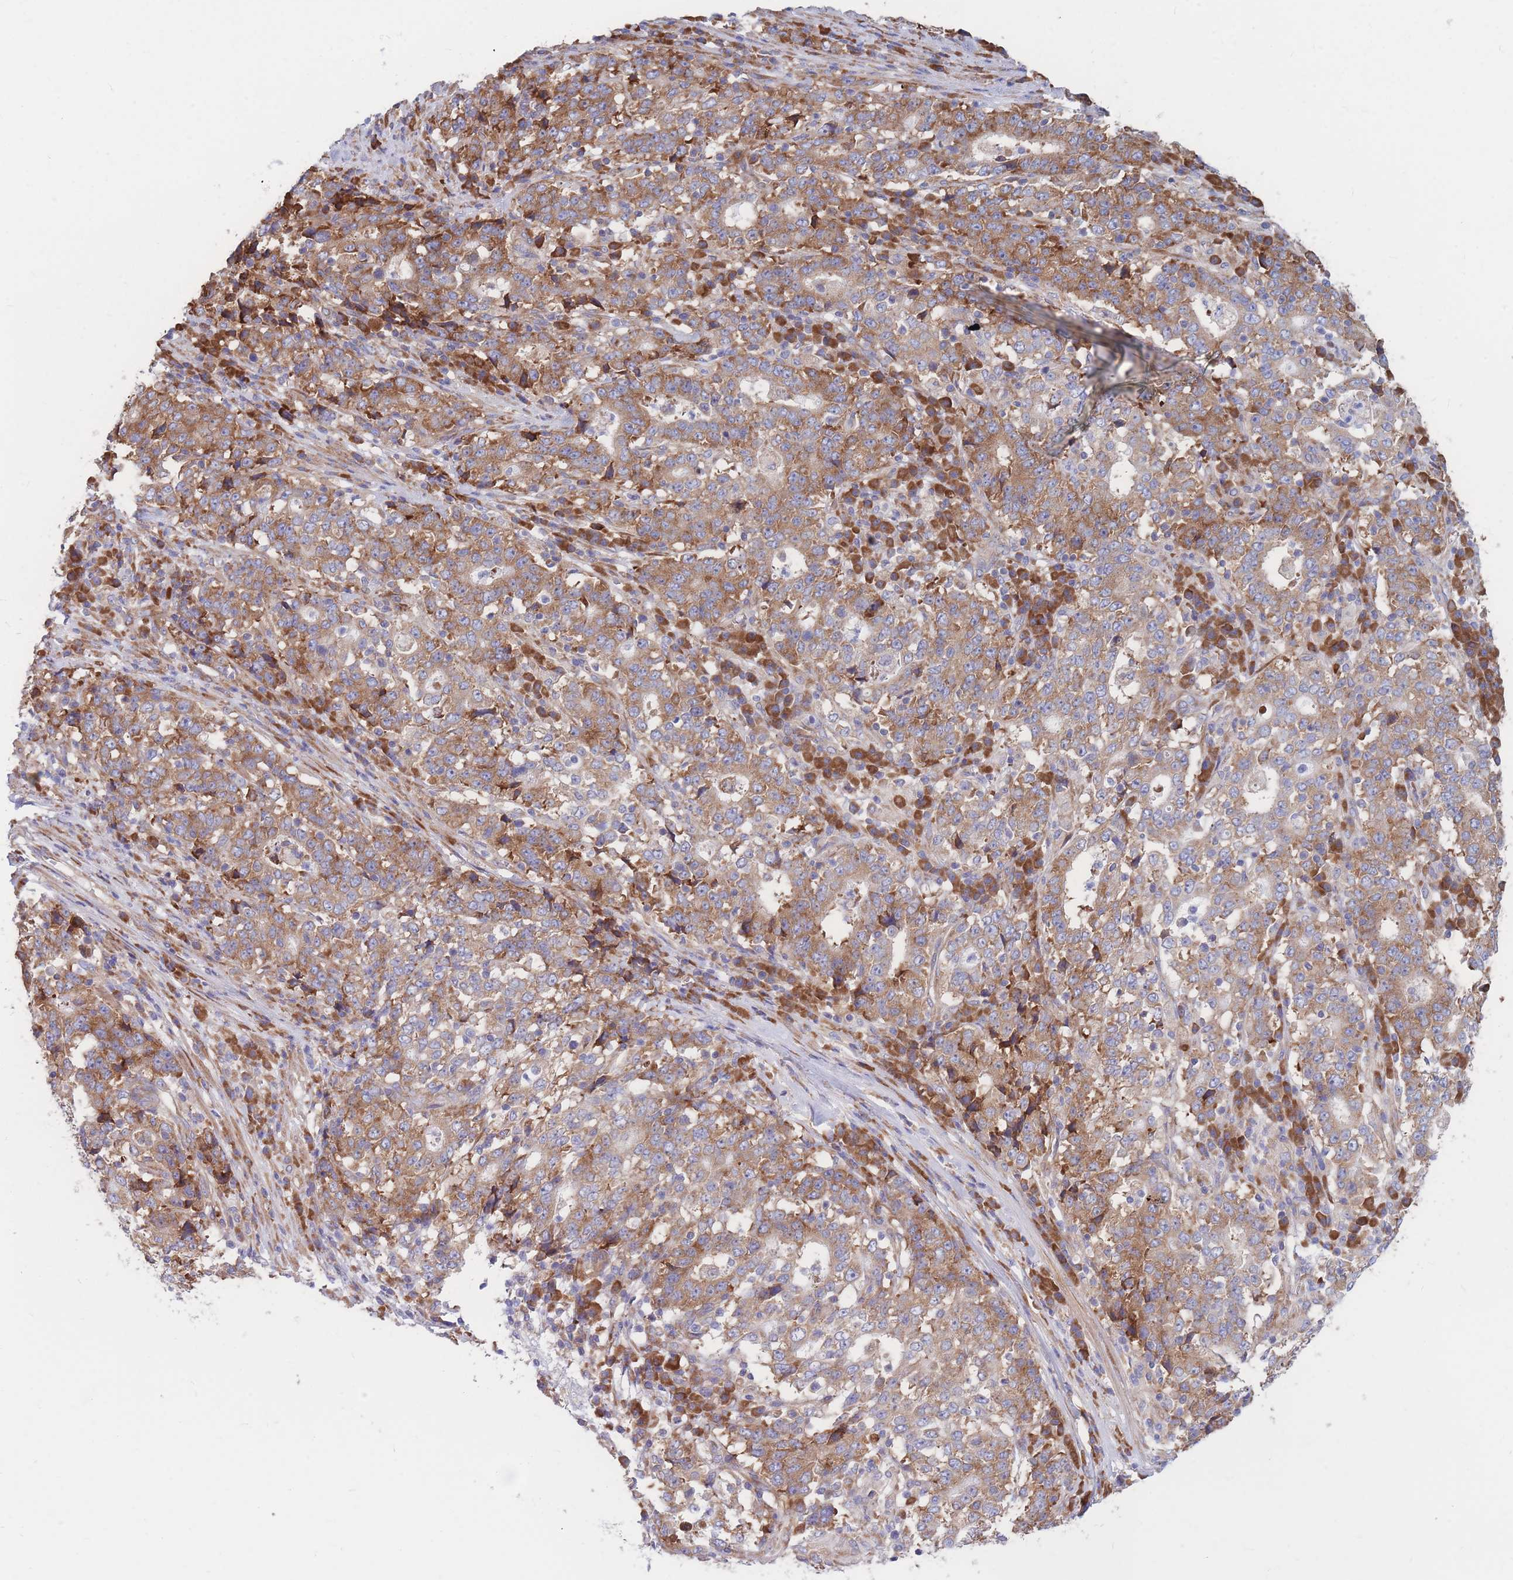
{"staining": {"intensity": "moderate", "quantity": ">75%", "location": "cytoplasmic/membranous"}, "tissue": "stomach cancer", "cell_type": "Tumor cells", "image_type": "cancer", "snomed": [{"axis": "morphology", "description": "Adenocarcinoma, NOS"}, {"axis": "topography", "description": "Stomach"}], "caption": "Immunohistochemical staining of human stomach adenocarcinoma displays moderate cytoplasmic/membranous protein expression in about >75% of tumor cells. (IHC, brightfield microscopy, high magnification).", "gene": "RPL8", "patient": {"sex": "male", "age": 59}}